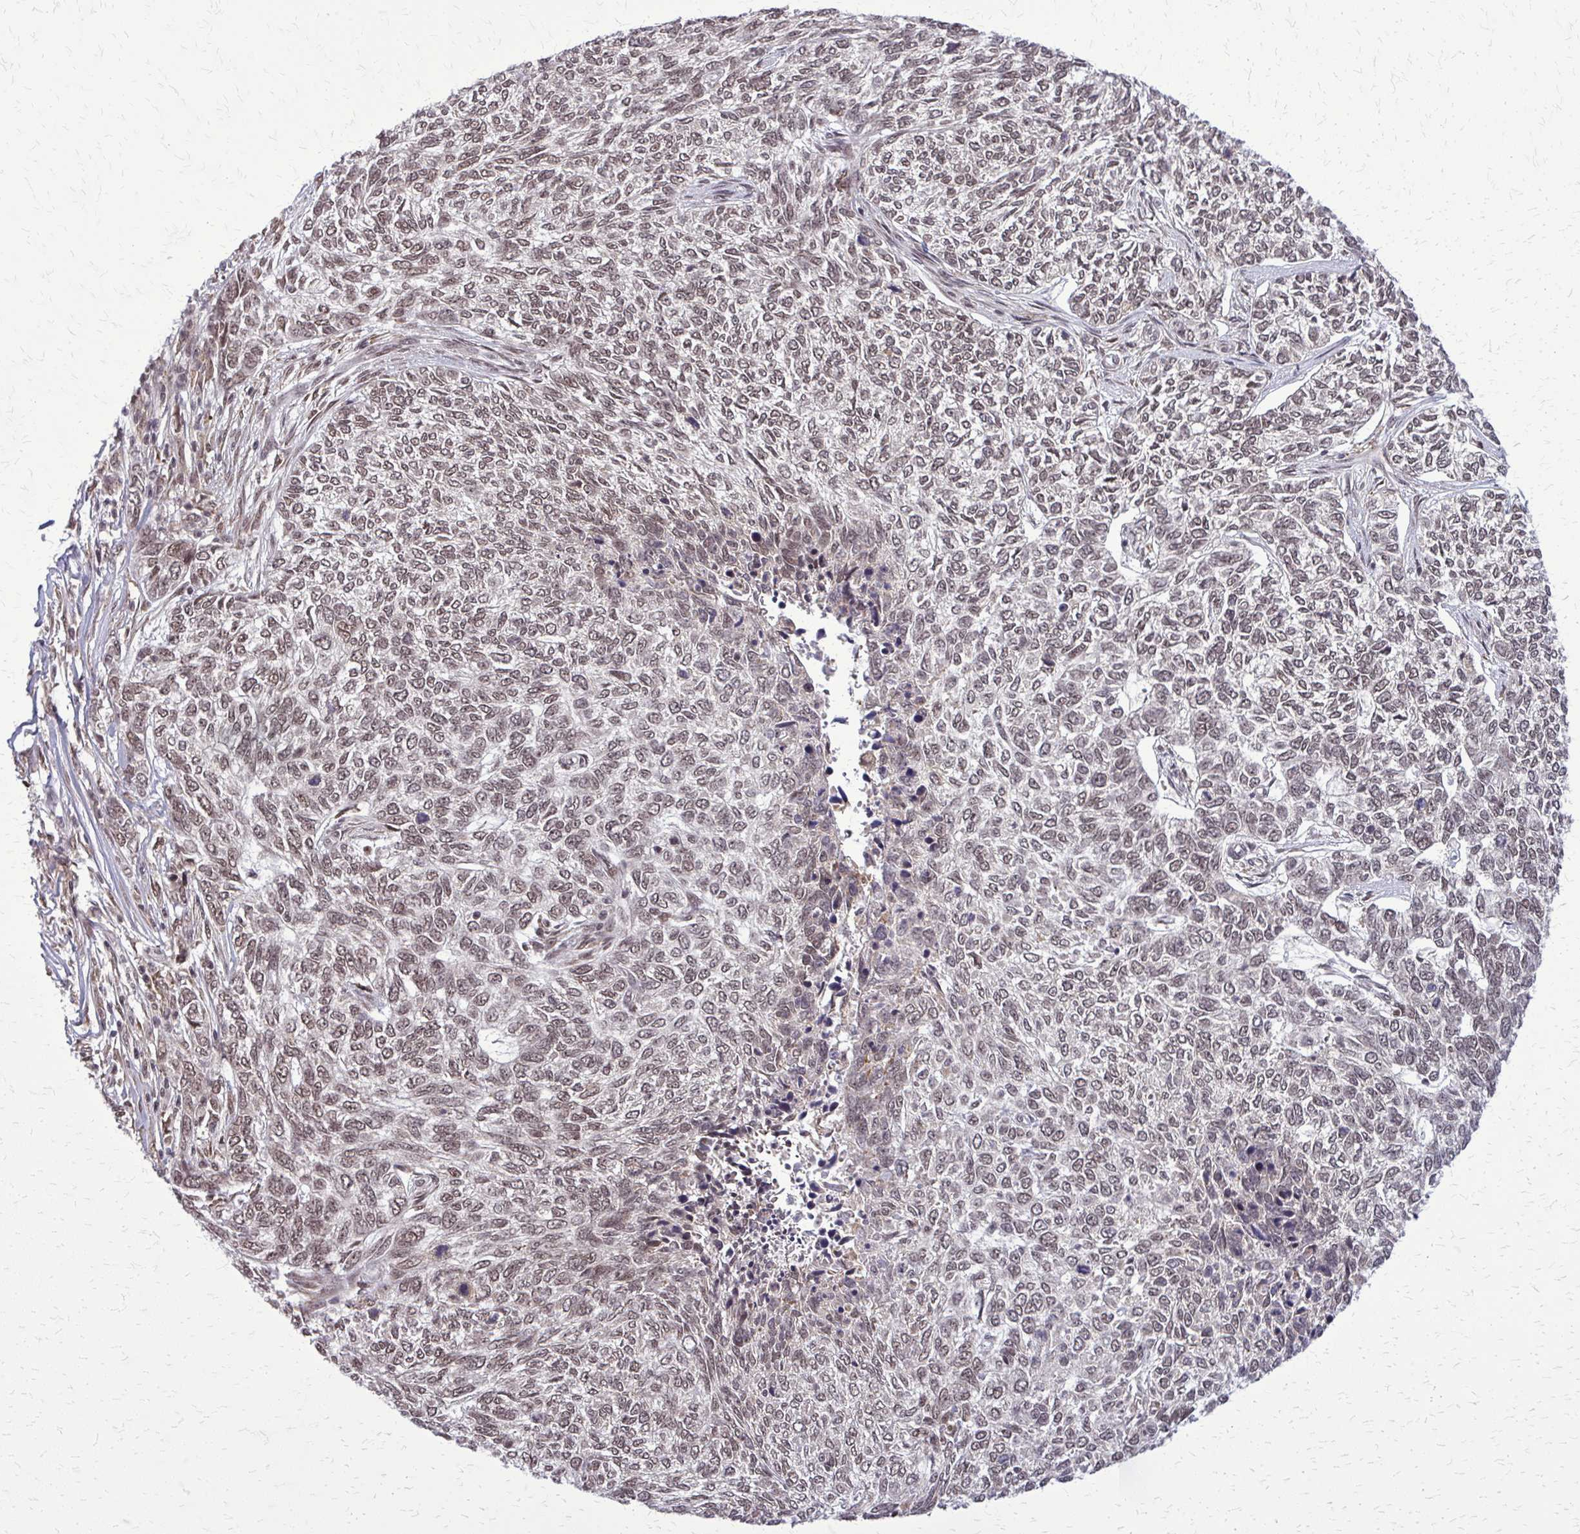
{"staining": {"intensity": "weak", "quantity": ">75%", "location": "nuclear"}, "tissue": "skin cancer", "cell_type": "Tumor cells", "image_type": "cancer", "snomed": [{"axis": "morphology", "description": "Basal cell carcinoma"}, {"axis": "topography", "description": "Skin"}], "caption": "About >75% of tumor cells in human basal cell carcinoma (skin) display weak nuclear protein expression as visualized by brown immunohistochemical staining.", "gene": "HDAC3", "patient": {"sex": "female", "age": 65}}